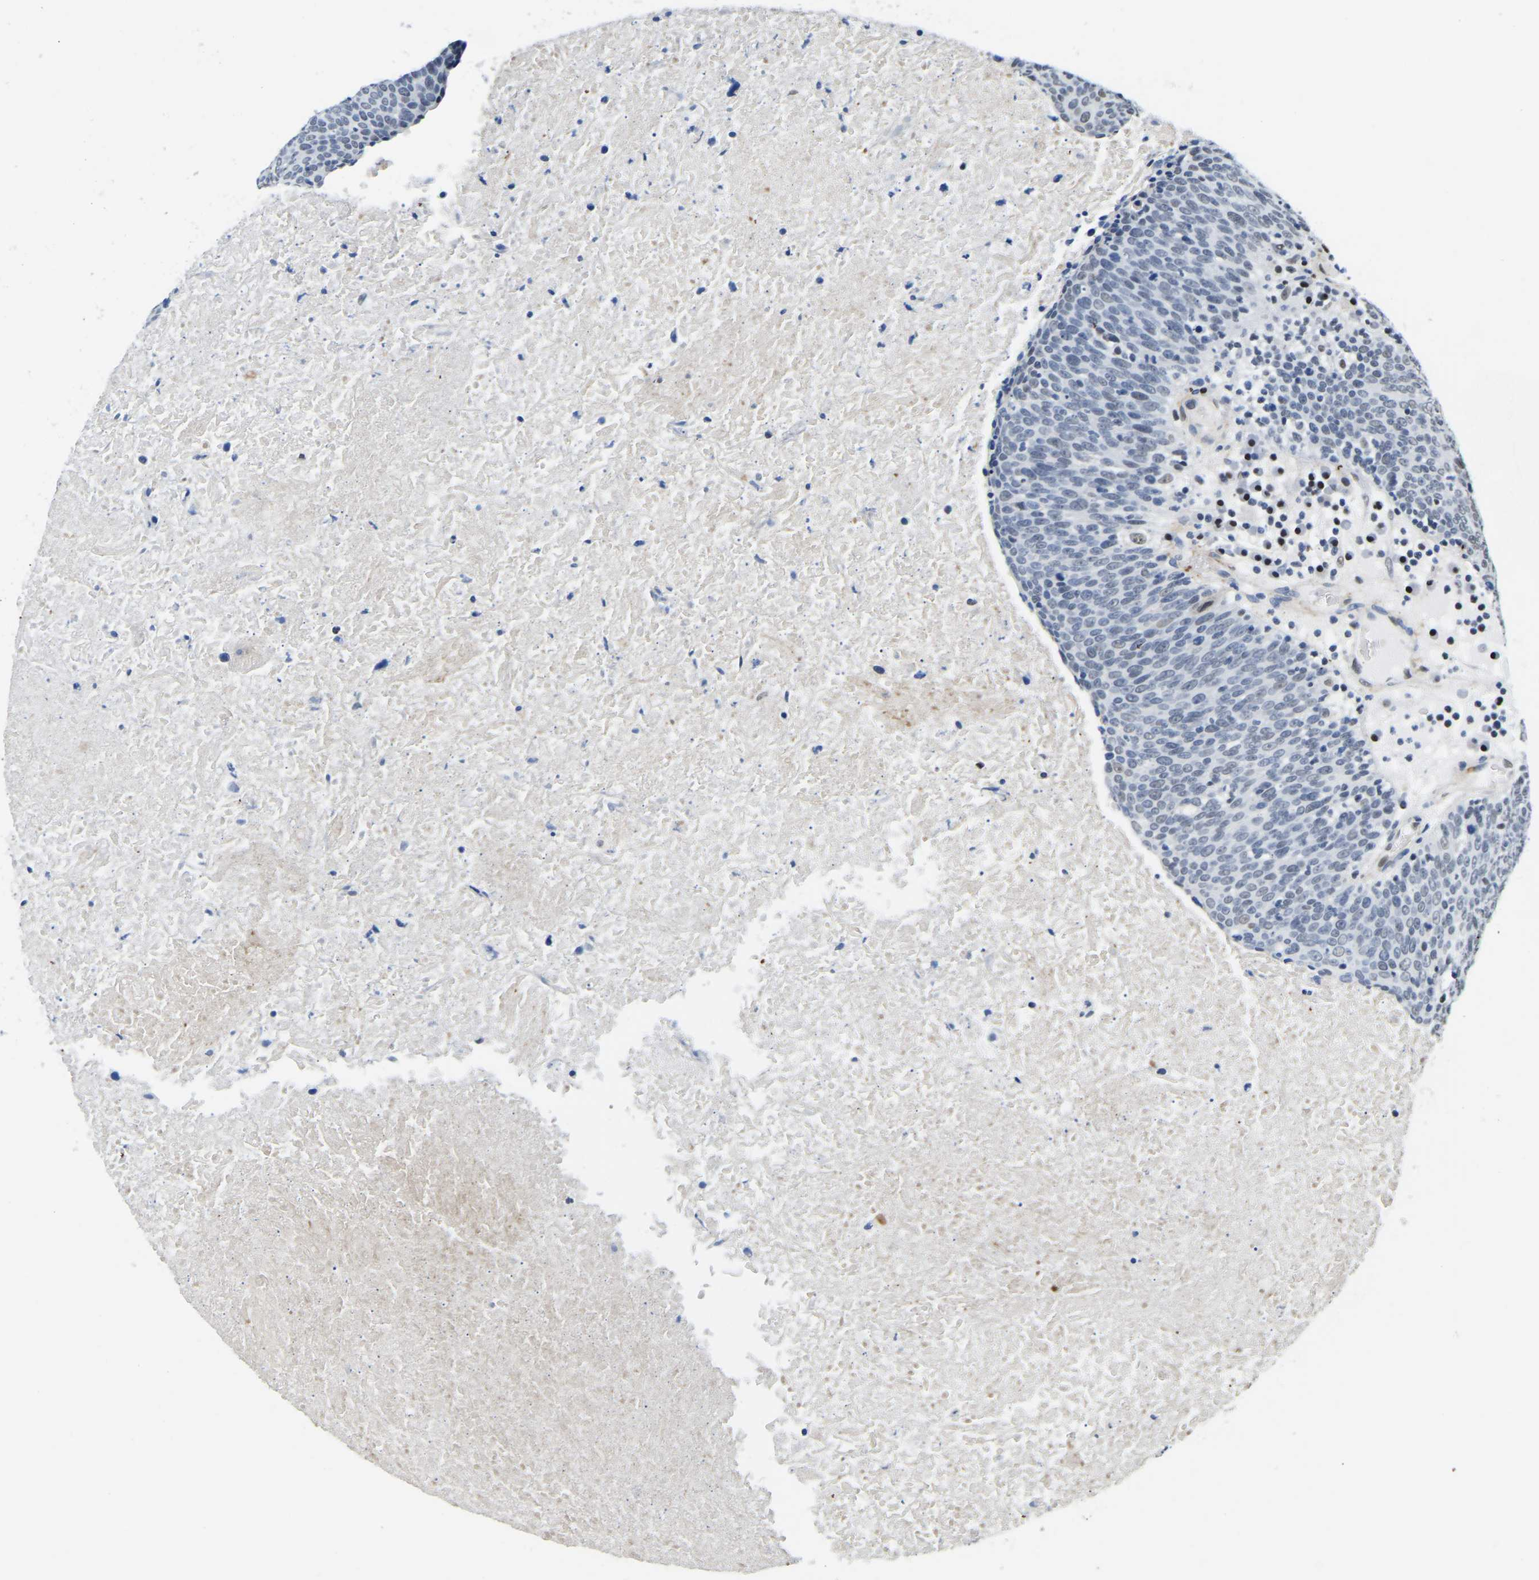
{"staining": {"intensity": "weak", "quantity": "<25%", "location": "nuclear"}, "tissue": "head and neck cancer", "cell_type": "Tumor cells", "image_type": "cancer", "snomed": [{"axis": "morphology", "description": "Squamous cell carcinoma, NOS"}, {"axis": "morphology", "description": "Squamous cell carcinoma, metastatic, NOS"}, {"axis": "topography", "description": "Lymph node"}, {"axis": "topography", "description": "Head-Neck"}], "caption": "IHC of head and neck cancer (squamous cell carcinoma) demonstrates no staining in tumor cells.", "gene": "UBA1", "patient": {"sex": "male", "age": 62}}